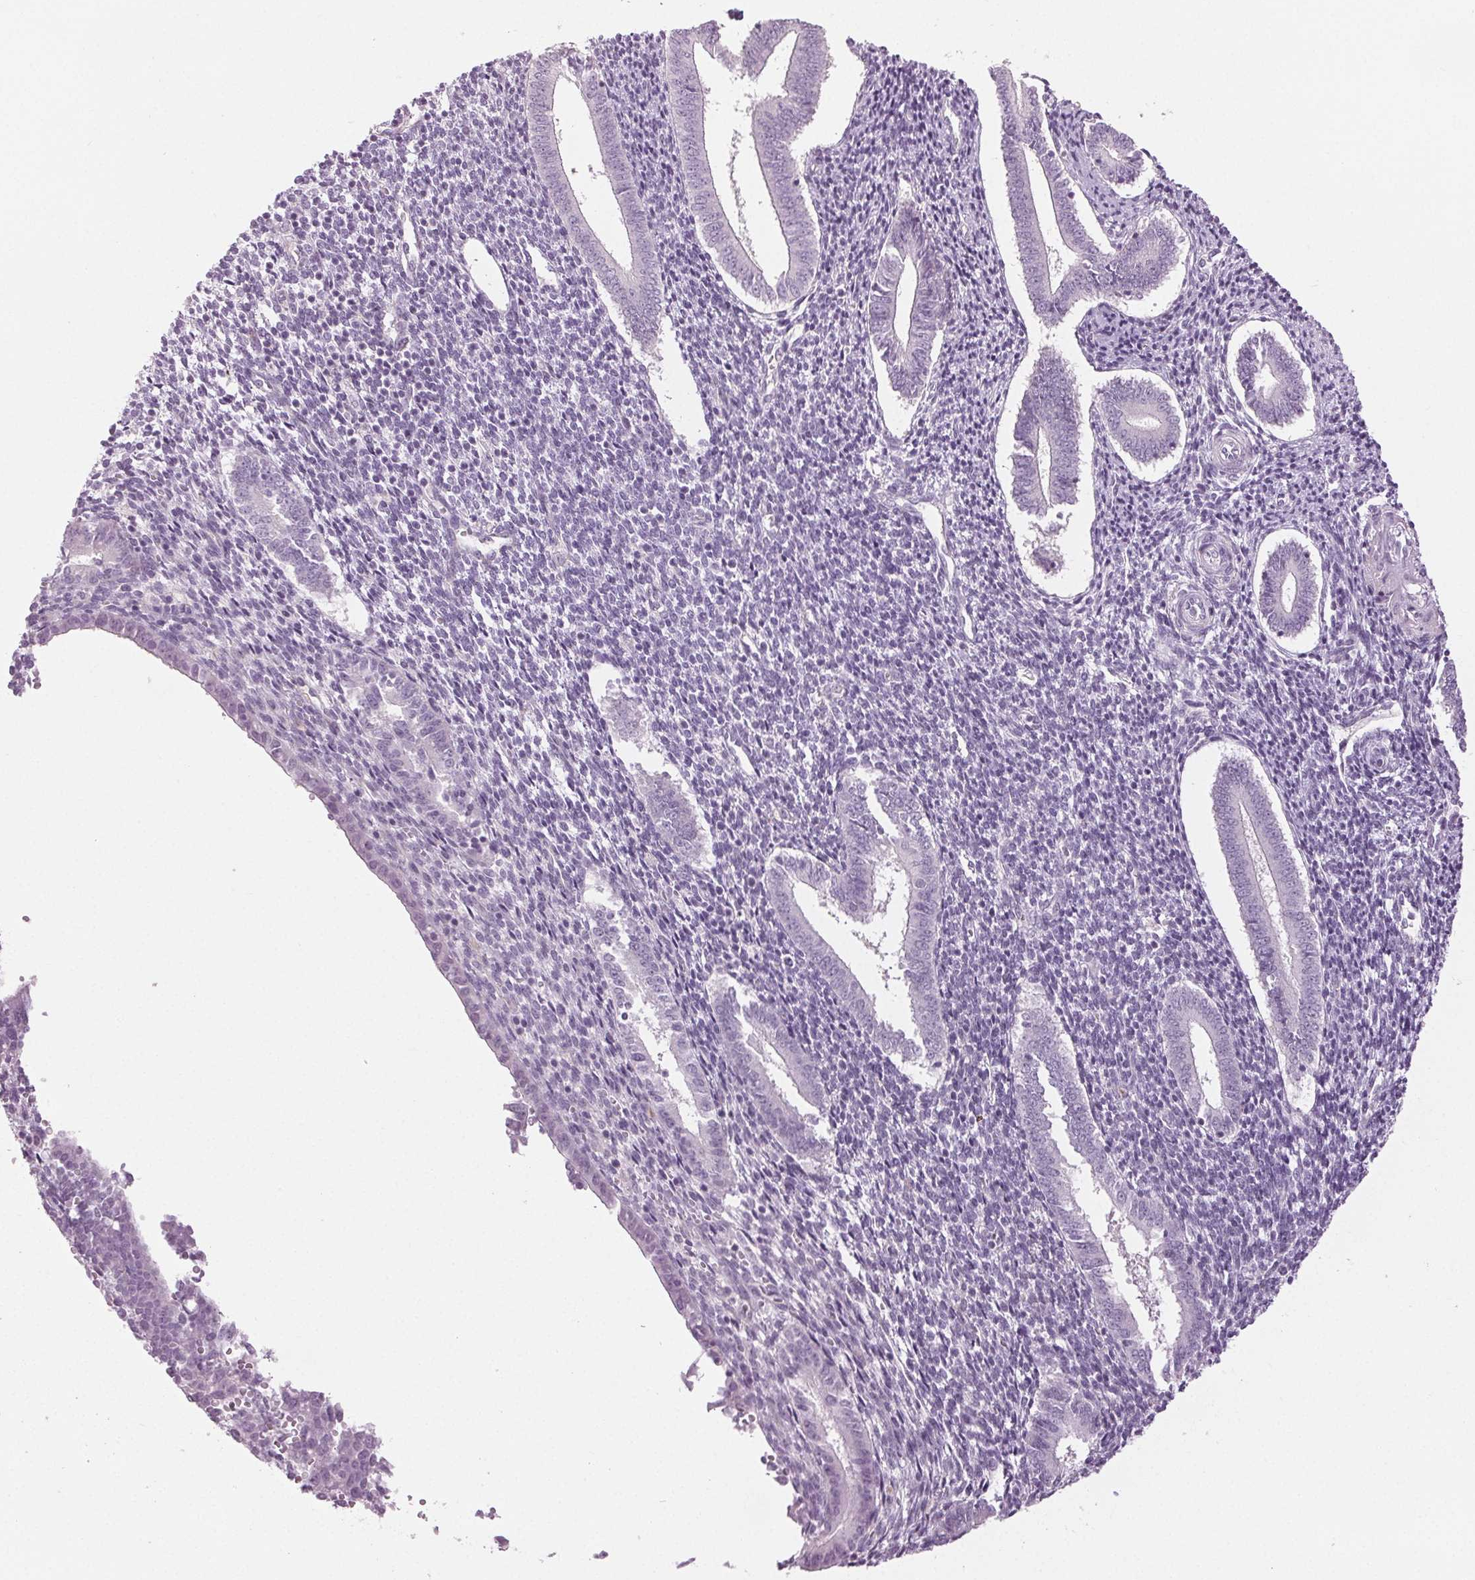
{"staining": {"intensity": "negative", "quantity": "none", "location": "none"}, "tissue": "endometrium", "cell_type": "Cells in endometrial stroma", "image_type": "normal", "snomed": [{"axis": "morphology", "description": "Normal tissue, NOS"}, {"axis": "topography", "description": "Endometrium"}], "caption": "DAB (3,3'-diaminobenzidine) immunohistochemical staining of unremarkable endometrium displays no significant expression in cells in endometrial stroma.", "gene": "DNAJC6", "patient": {"sex": "female", "age": 25}}